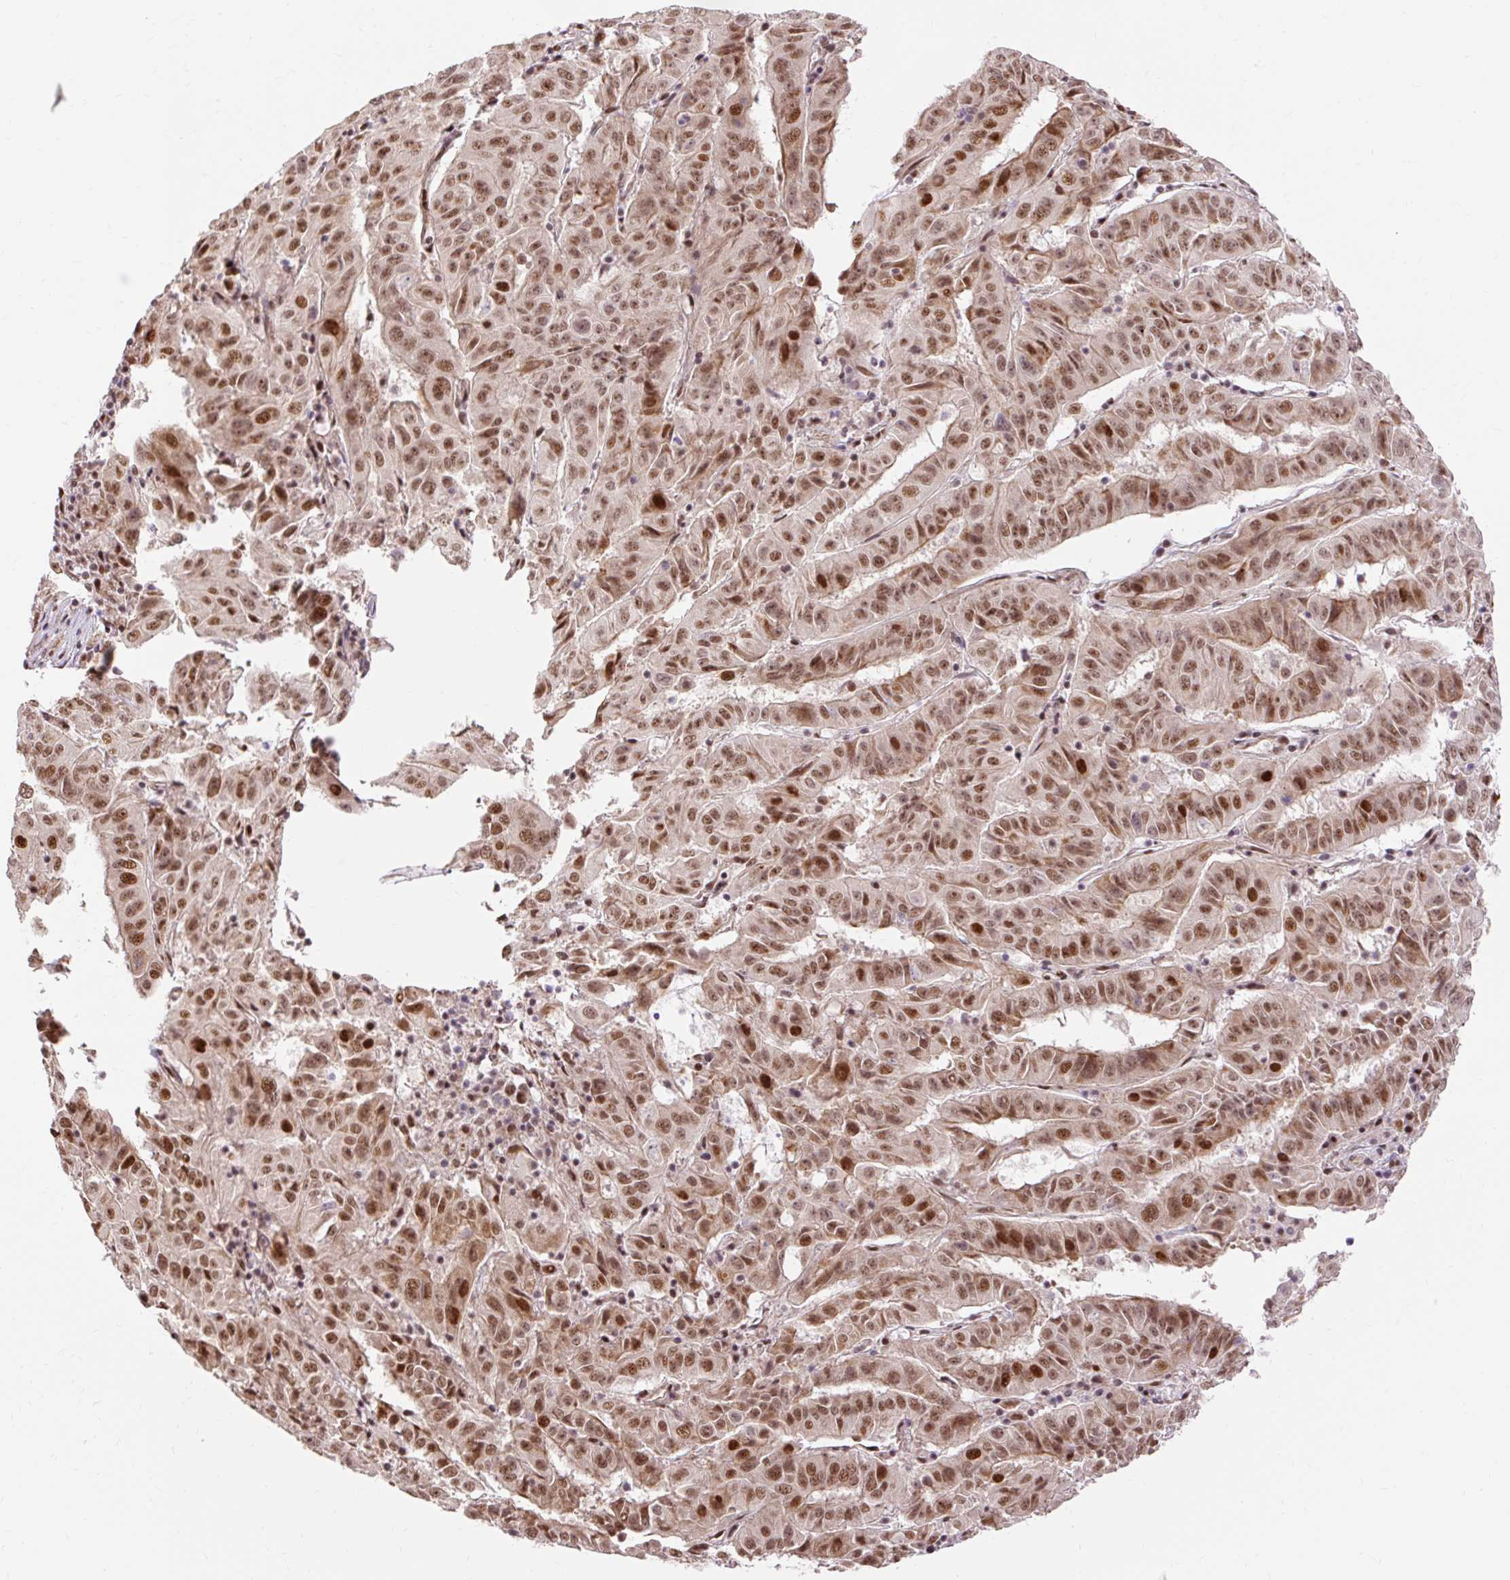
{"staining": {"intensity": "moderate", "quantity": ">75%", "location": "nuclear"}, "tissue": "pancreatic cancer", "cell_type": "Tumor cells", "image_type": "cancer", "snomed": [{"axis": "morphology", "description": "Adenocarcinoma, NOS"}, {"axis": "topography", "description": "Pancreas"}], "caption": "A high-resolution image shows IHC staining of pancreatic cancer (adenocarcinoma), which demonstrates moderate nuclear positivity in about >75% of tumor cells.", "gene": "MECOM", "patient": {"sex": "male", "age": 63}}